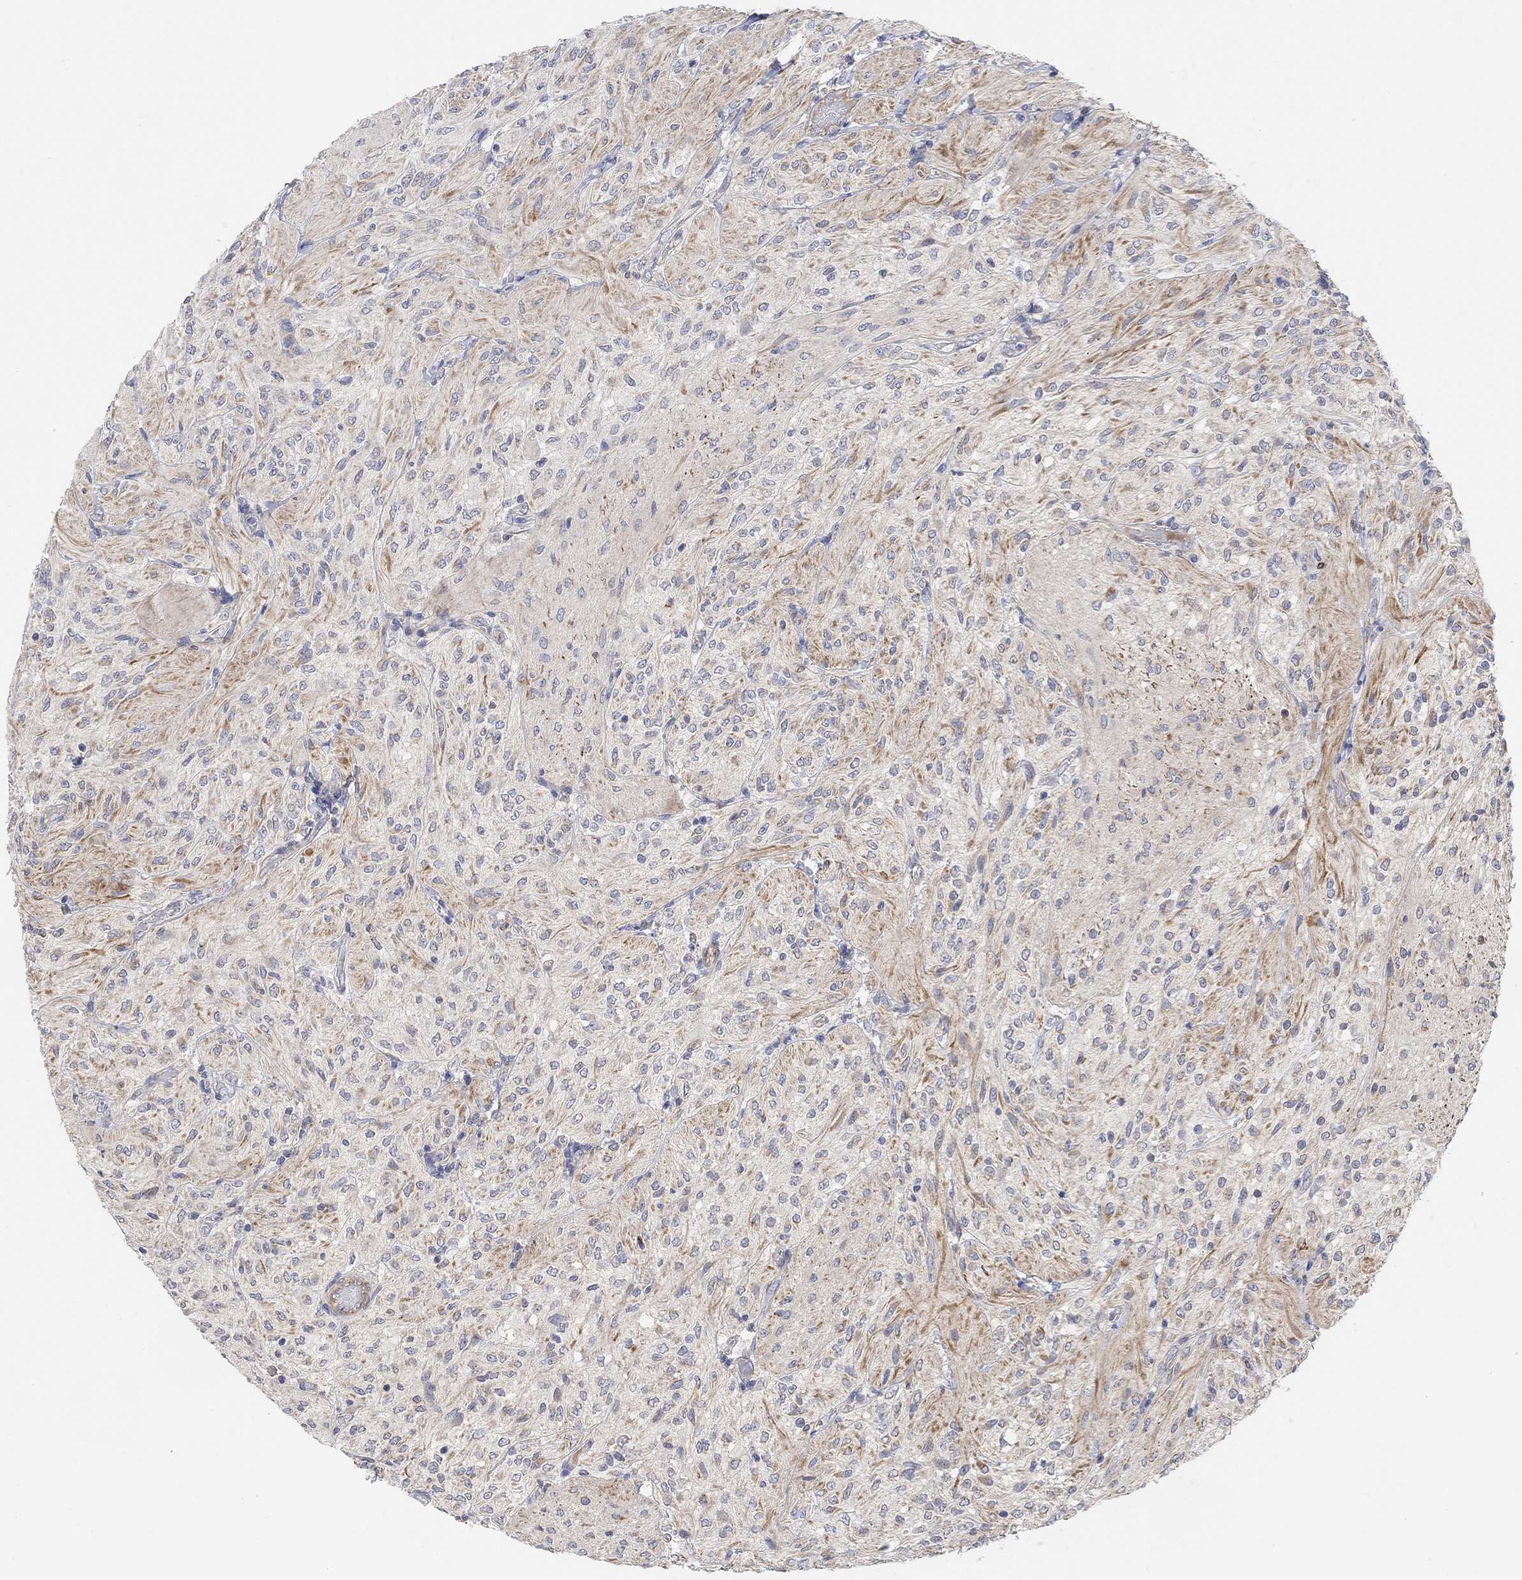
{"staining": {"intensity": "weak", "quantity": ">75%", "location": "cytoplasmic/membranous"}, "tissue": "glioma", "cell_type": "Tumor cells", "image_type": "cancer", "snomed": [{"axis": "morphology", "description": "Glioma, malignant, Low grade"}, {"axis": "topography", "description": "Brain"}], "caption": "Immunohistochemistry (IHC) image of human glioma stained for a protein (brown), which demonstrates low levels of weak cytoplasmic/membranous expression in about >75% of tumor cells.", "gene": "HCRTR1", "patient": {"sex": "male", "age": 3}}